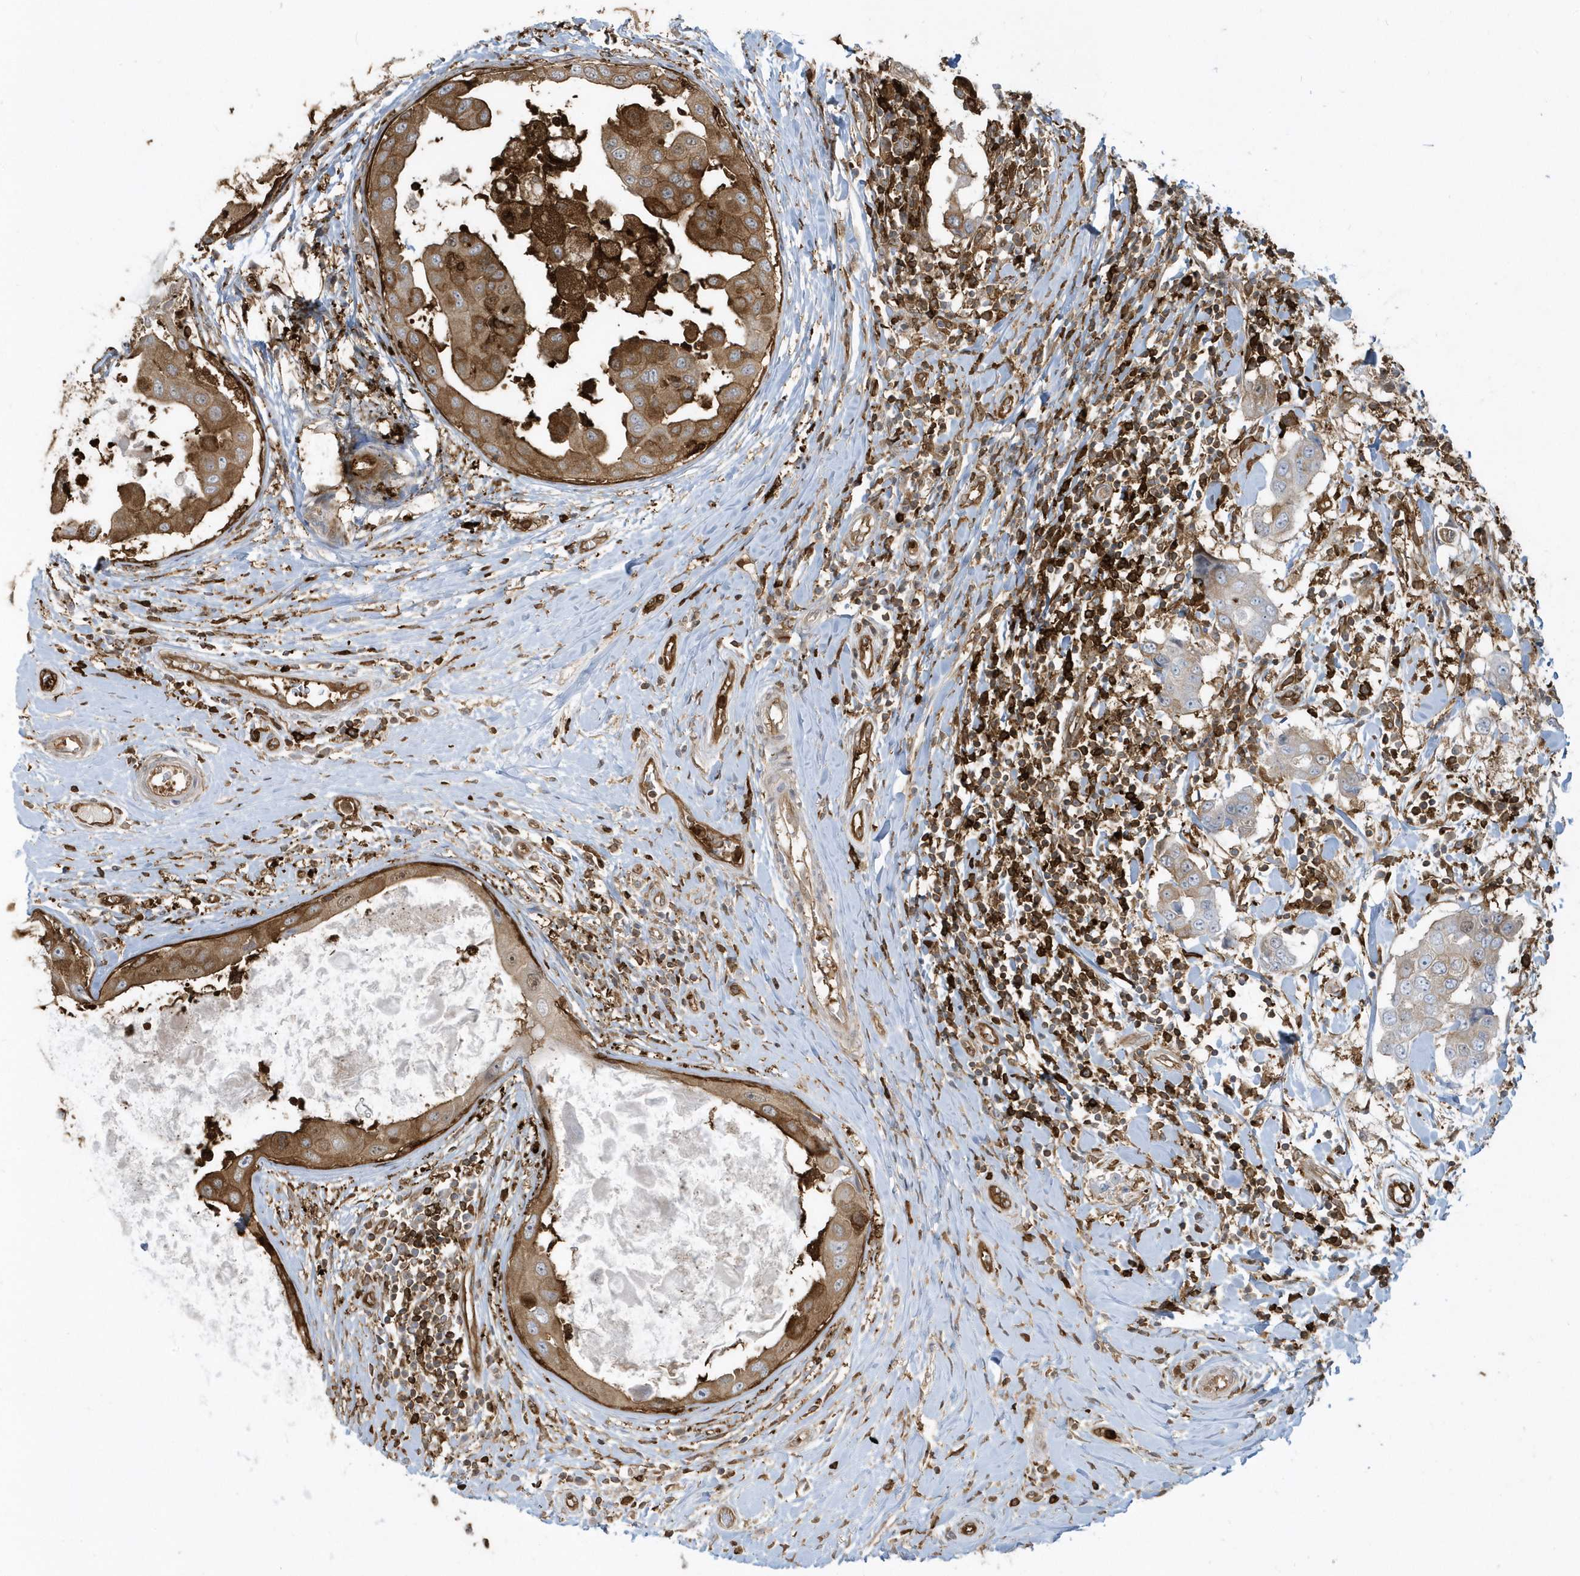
{"staining": {"intensity": "moderate", "quantity": "25%-75%", "location": "cytoplasmic/membranous"}, "tissue": "breast cancer", "cell_type": "Tumor cells", "image_type": "cancer", "snomed": [{"axis": "morphology", "description": "Duct carcinoma"}, {"axis": "topography", "description": "Breast"}], "caption": "IHC staining of breast intraductal carcinoma, which displays medium levels of moderate cytoplasmic/membranous positivity in about 25%-75% of tumor cells indicating moderate cytoplasmic/membranous protein staining. The staining was performed using DAB (3,3'-diaminobenzidine) (brown) for protein detection and nuclei were counterstained in hematoxylin (blue).", "gene": "CLCN6", "patient": {"sex": "female", "age": 27}}